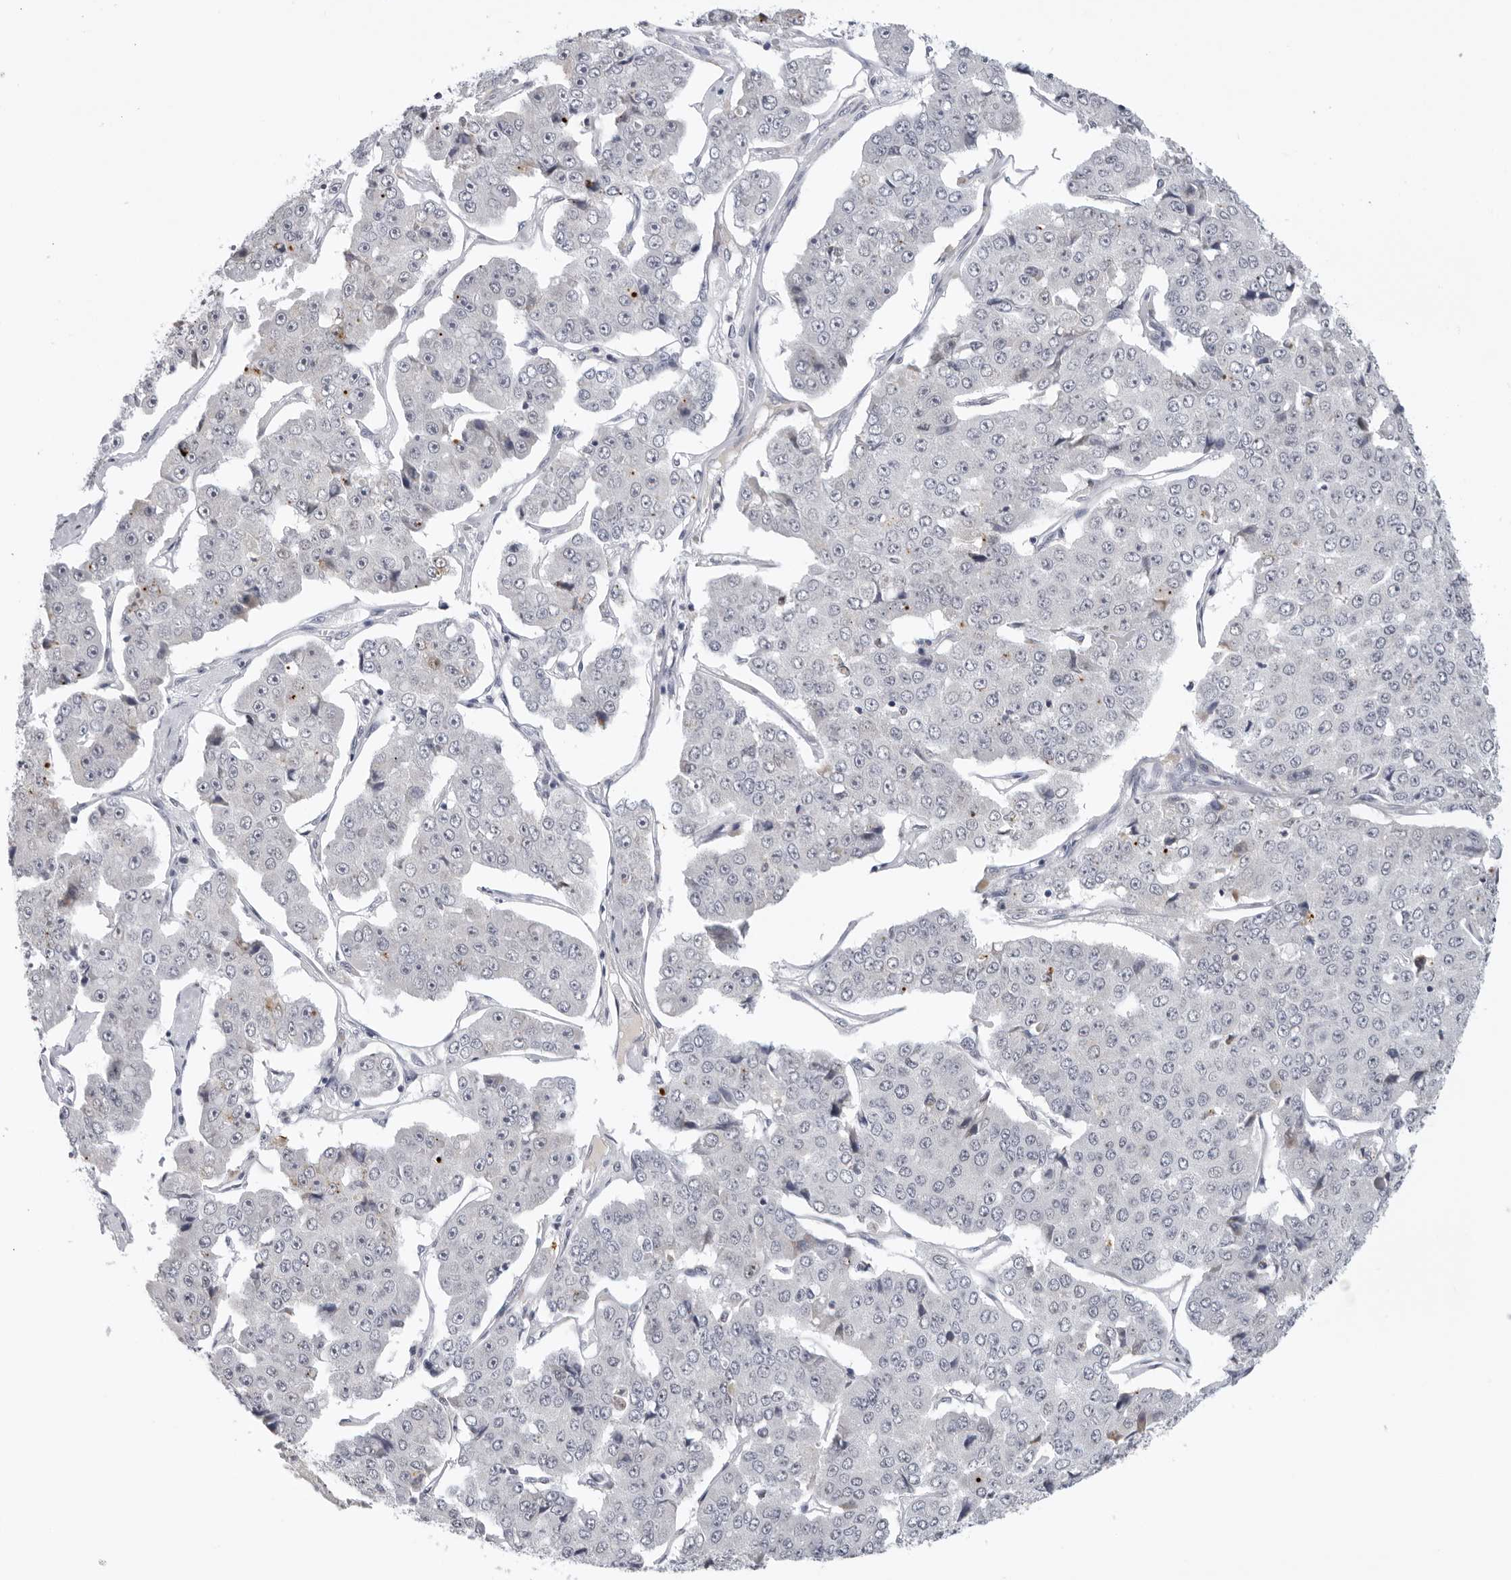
{"staining": {"intensity": "negative", "quantity": "none", "location": "none"}, "tissue": "pancreatic cancer", "cell_type": "Tumor cells", "image_type": "cancer", "snomed": [{"axis": "morphology", "description": "Adenocarcinoma, NOS"}, {"axis": "topography", "description": "Pancreas"}], "caption": "The immunohistochemistry (IHC) image has no significant positivity in tumor cells of pancreatic adenocarcinoma tissue.", "gene": "ZNF502", "patient": {"sex": "male", "age": 50}}